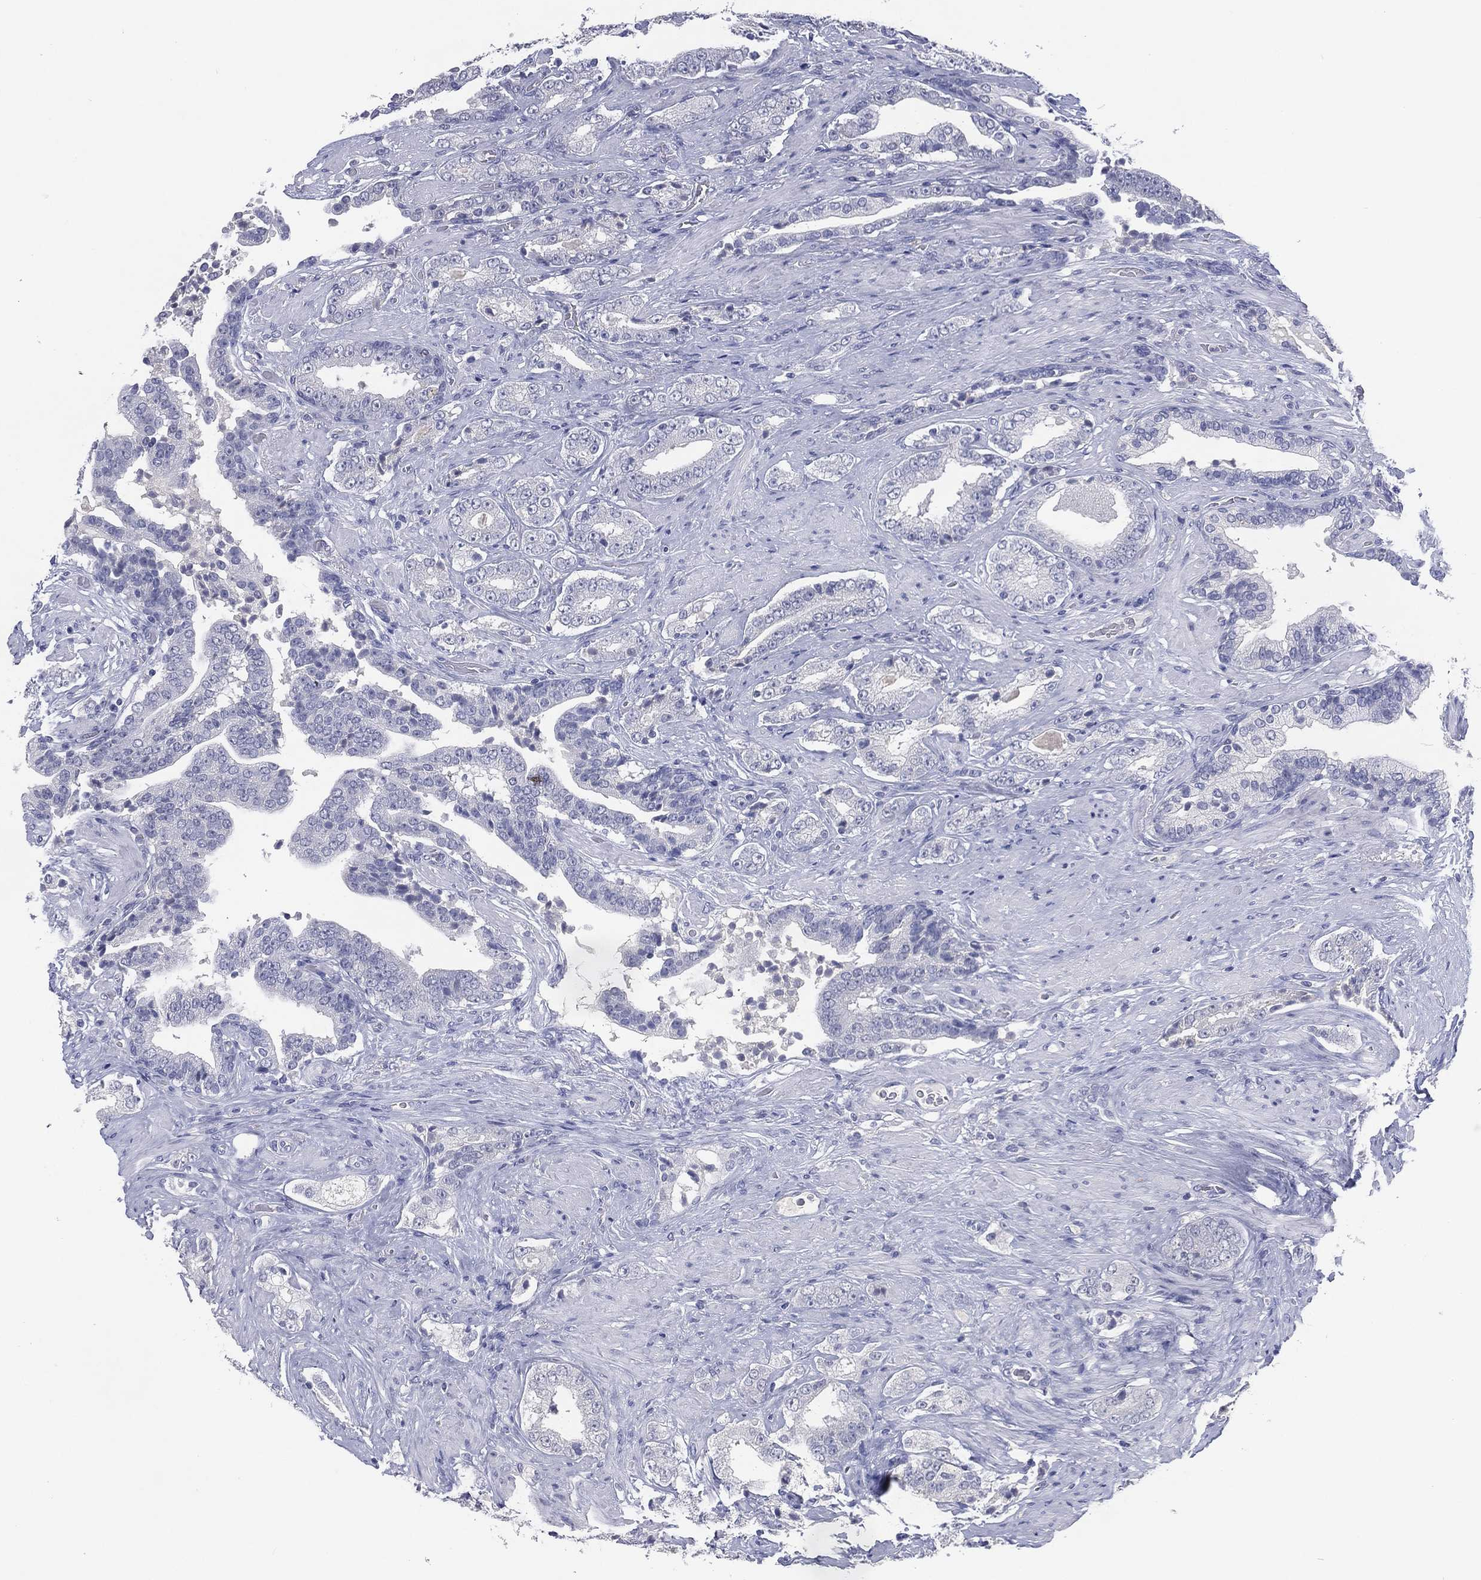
{"staining": {"intensity": "negative", "quantity": "none", "location": "none"}, "tissue": "prostate cancer", "cell_type": "Tumor cells", "image_type": "cancer", "snomed": [{"axis": "morphology", "description": "Adenocarcinoma, Low grade"}, {"axis": "topography", "description": "Prostate and seminal vesicle, NOS"}], "caption": "This is an IHC image of adenocarcinoma (low-grade) (prostate). There is no staining in tumor cells.", "gene": "KRT35", "patient": {"sex": "male", "age": 61}}